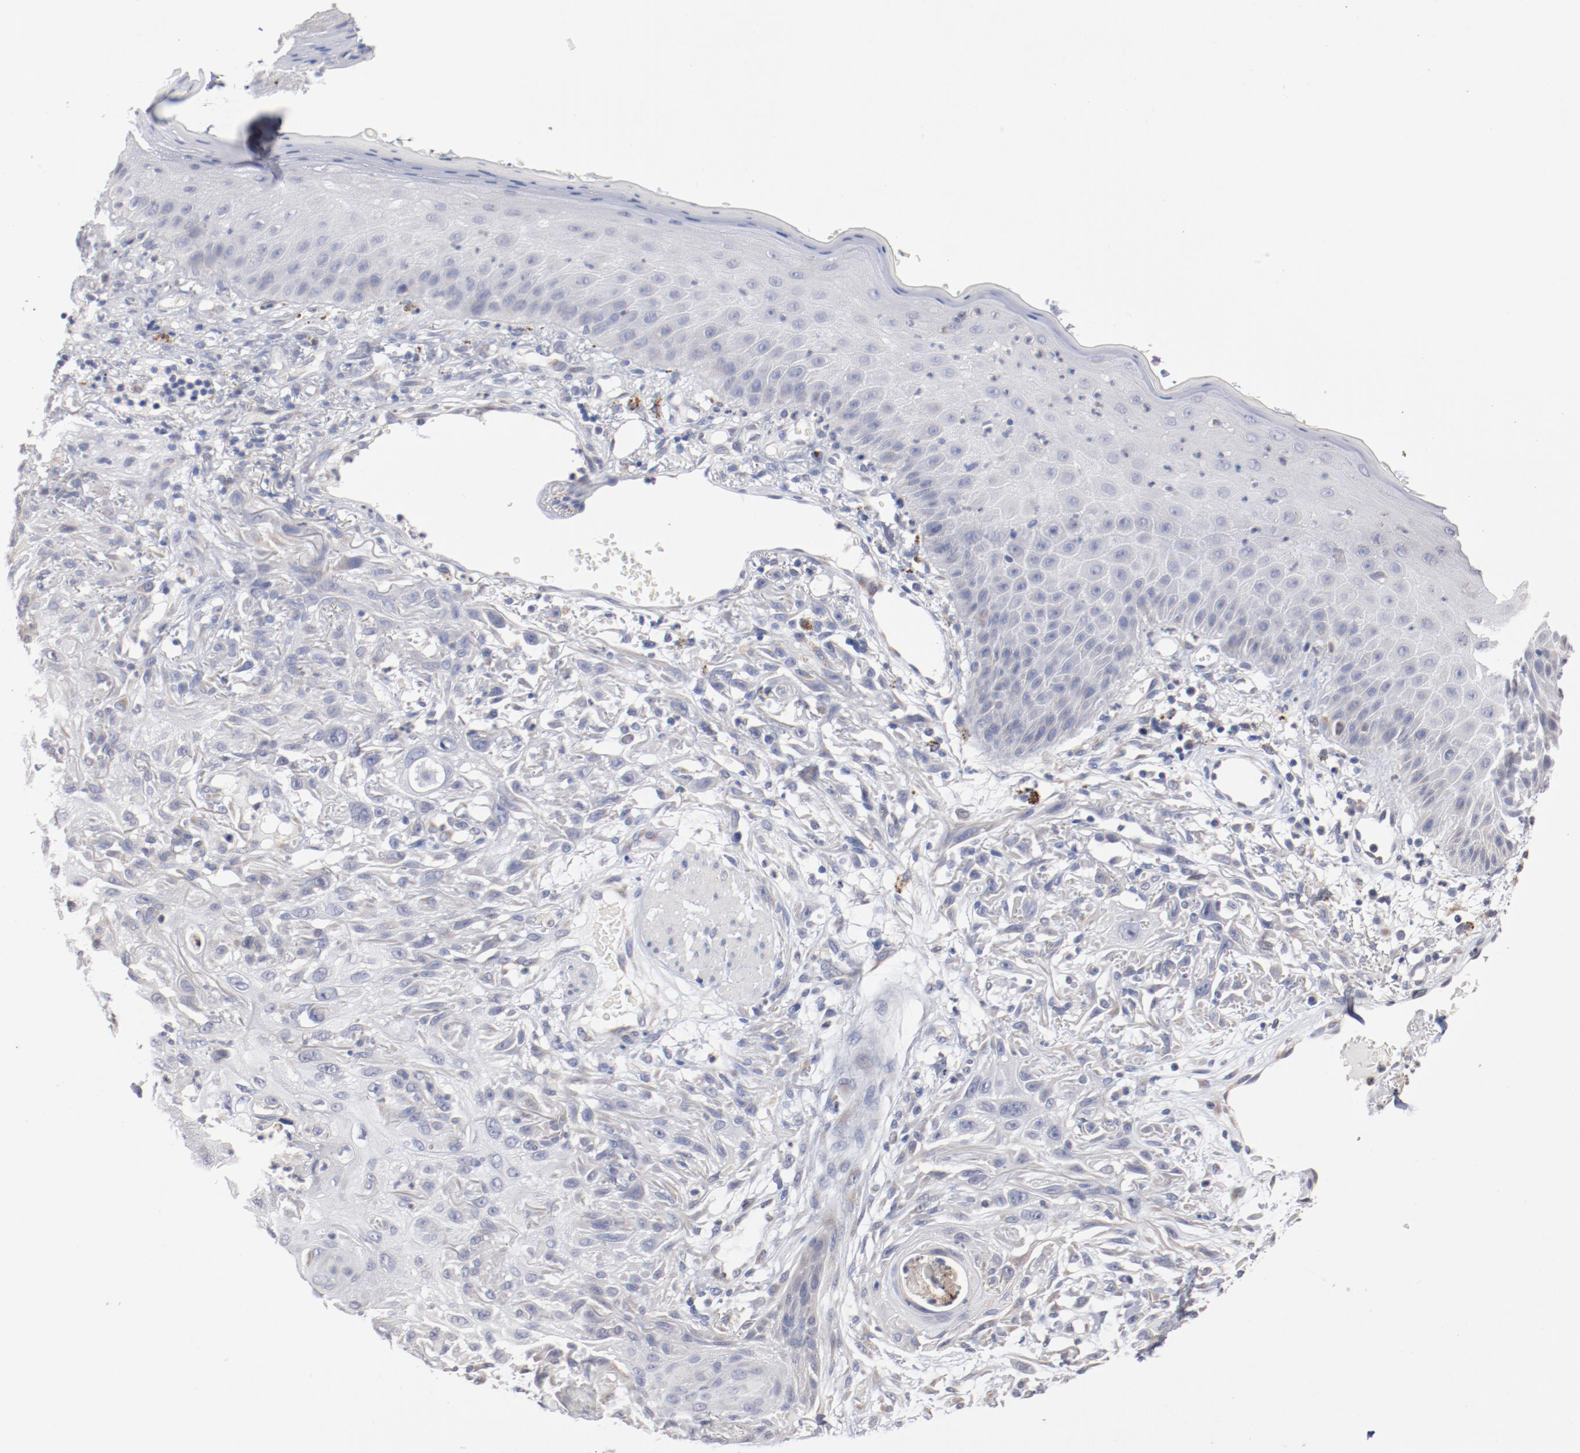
{"staining": {"intensity": "negative", "quantity": "none", "location": "none"}, "tissue": "skin cancer", "cell_type": "Tumor cells", "image_type": "cancer", "snomed": [{"axis": "morphology", "description": "Squamous cell carcinoma, NOS"}, {"axis": "topography", "description": "Skin"}], "caption": "Skin cancer was stained to show a protein in brown. There is no significant staining in tumor cells. (DAB immunohistochemistry (IHC) visualized using brightfield microscopy, high magnification).", "gene": "AK7", "patient": {"sex": "female", "age": 59}}